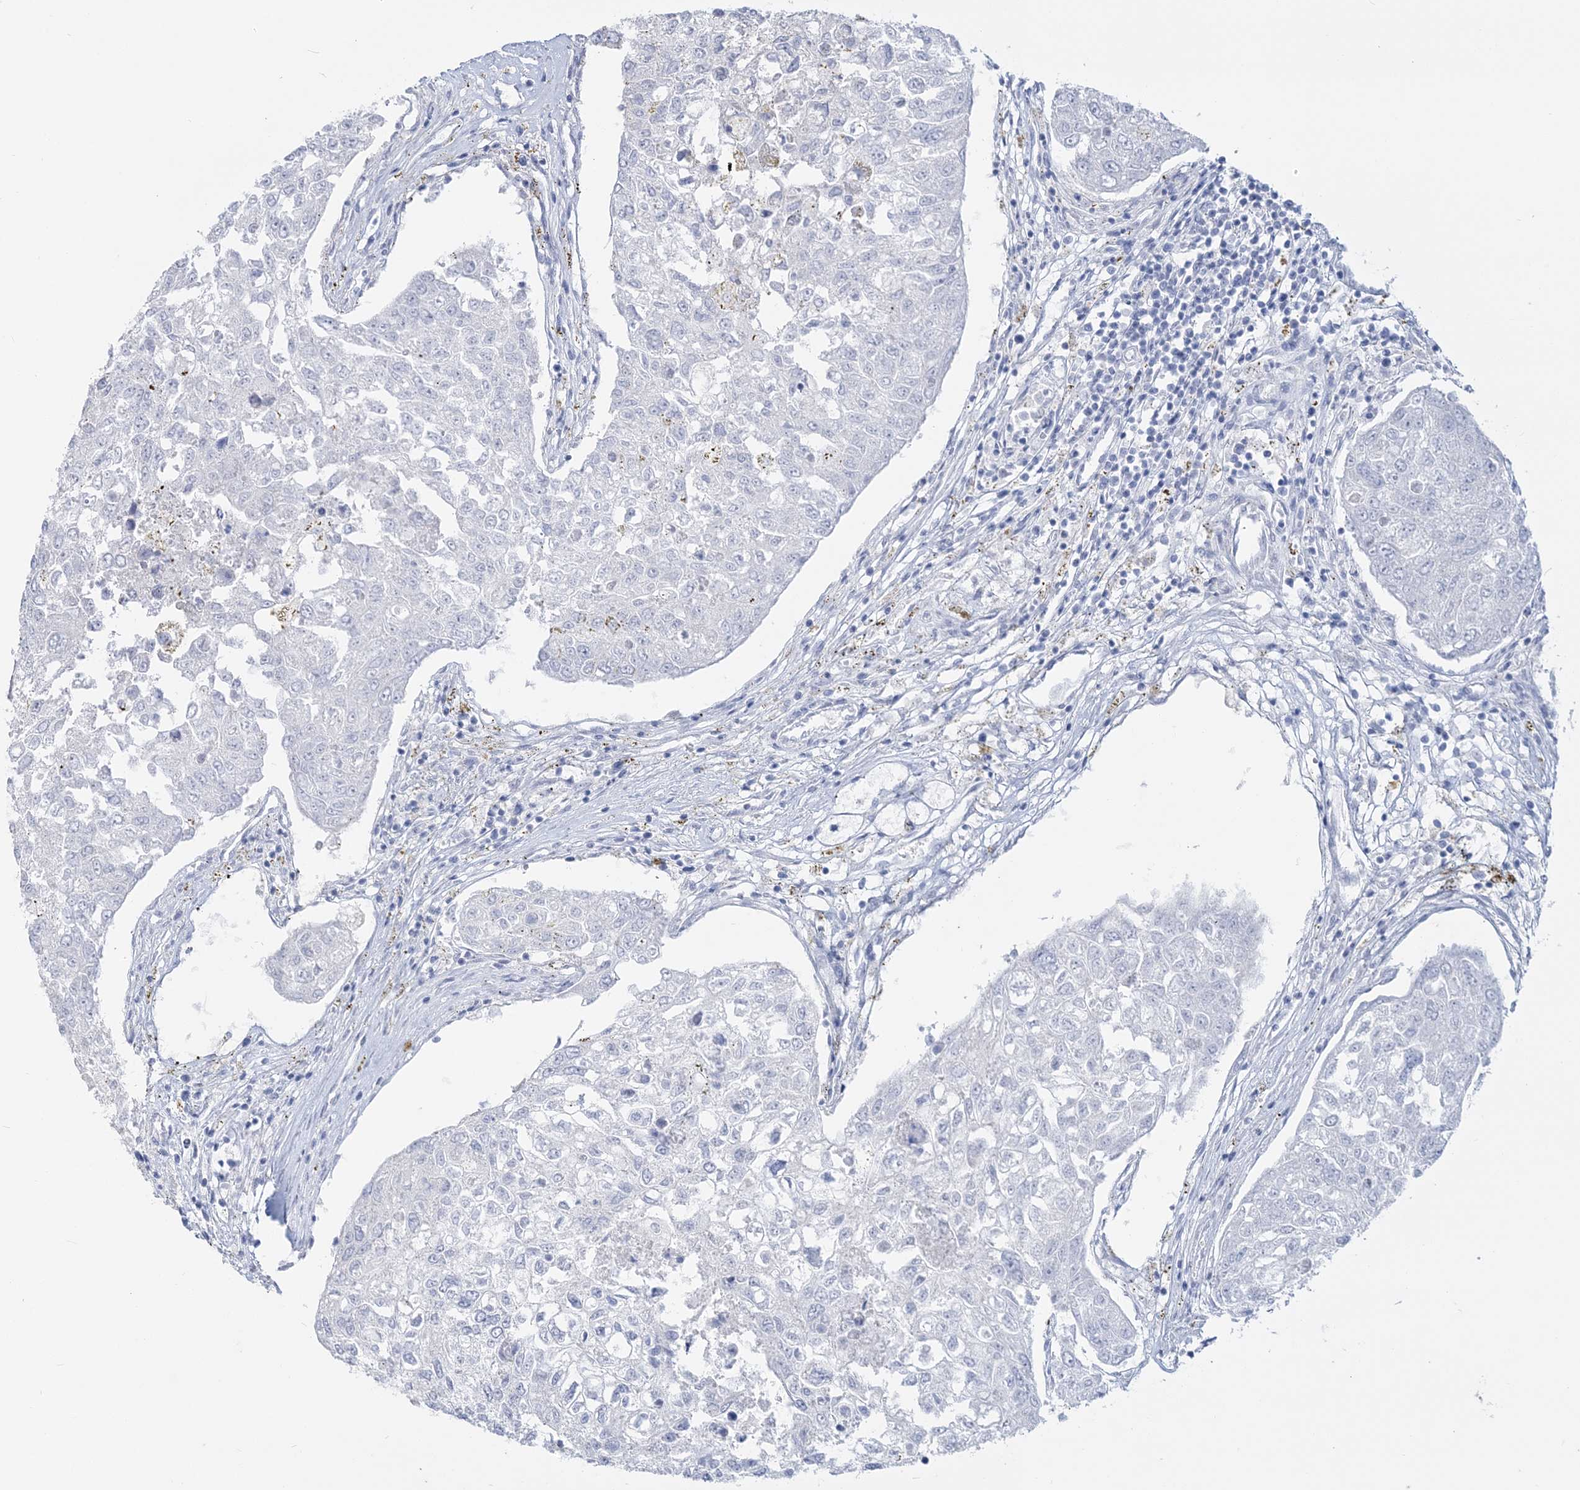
{"staining": {"intensity": "negative", "quantity": "none", "location": "none"}, "tissue": "urothelial cancer", "cell_type": "Tumor cells", "image_type": "cancer", "snomed": [{"axis": "morphology", "description": "Urothelial carcinoma, High grade"}, {"axis": "topography", "description": "Lymph node"}, {"axis": "topography", "description": "Urinary bladder"}], "caption": "The photomicrograph exhibits no significant positivity in tumor cells of high-grade urothelial carcinoma. Brightfield microscopy of immunohistochemistry stained with DAB (brown) and hematoxylin (blue), captured at high magnification.", "gene": "CYP3A4", "patient": {"sex": "male", "age": 51}}